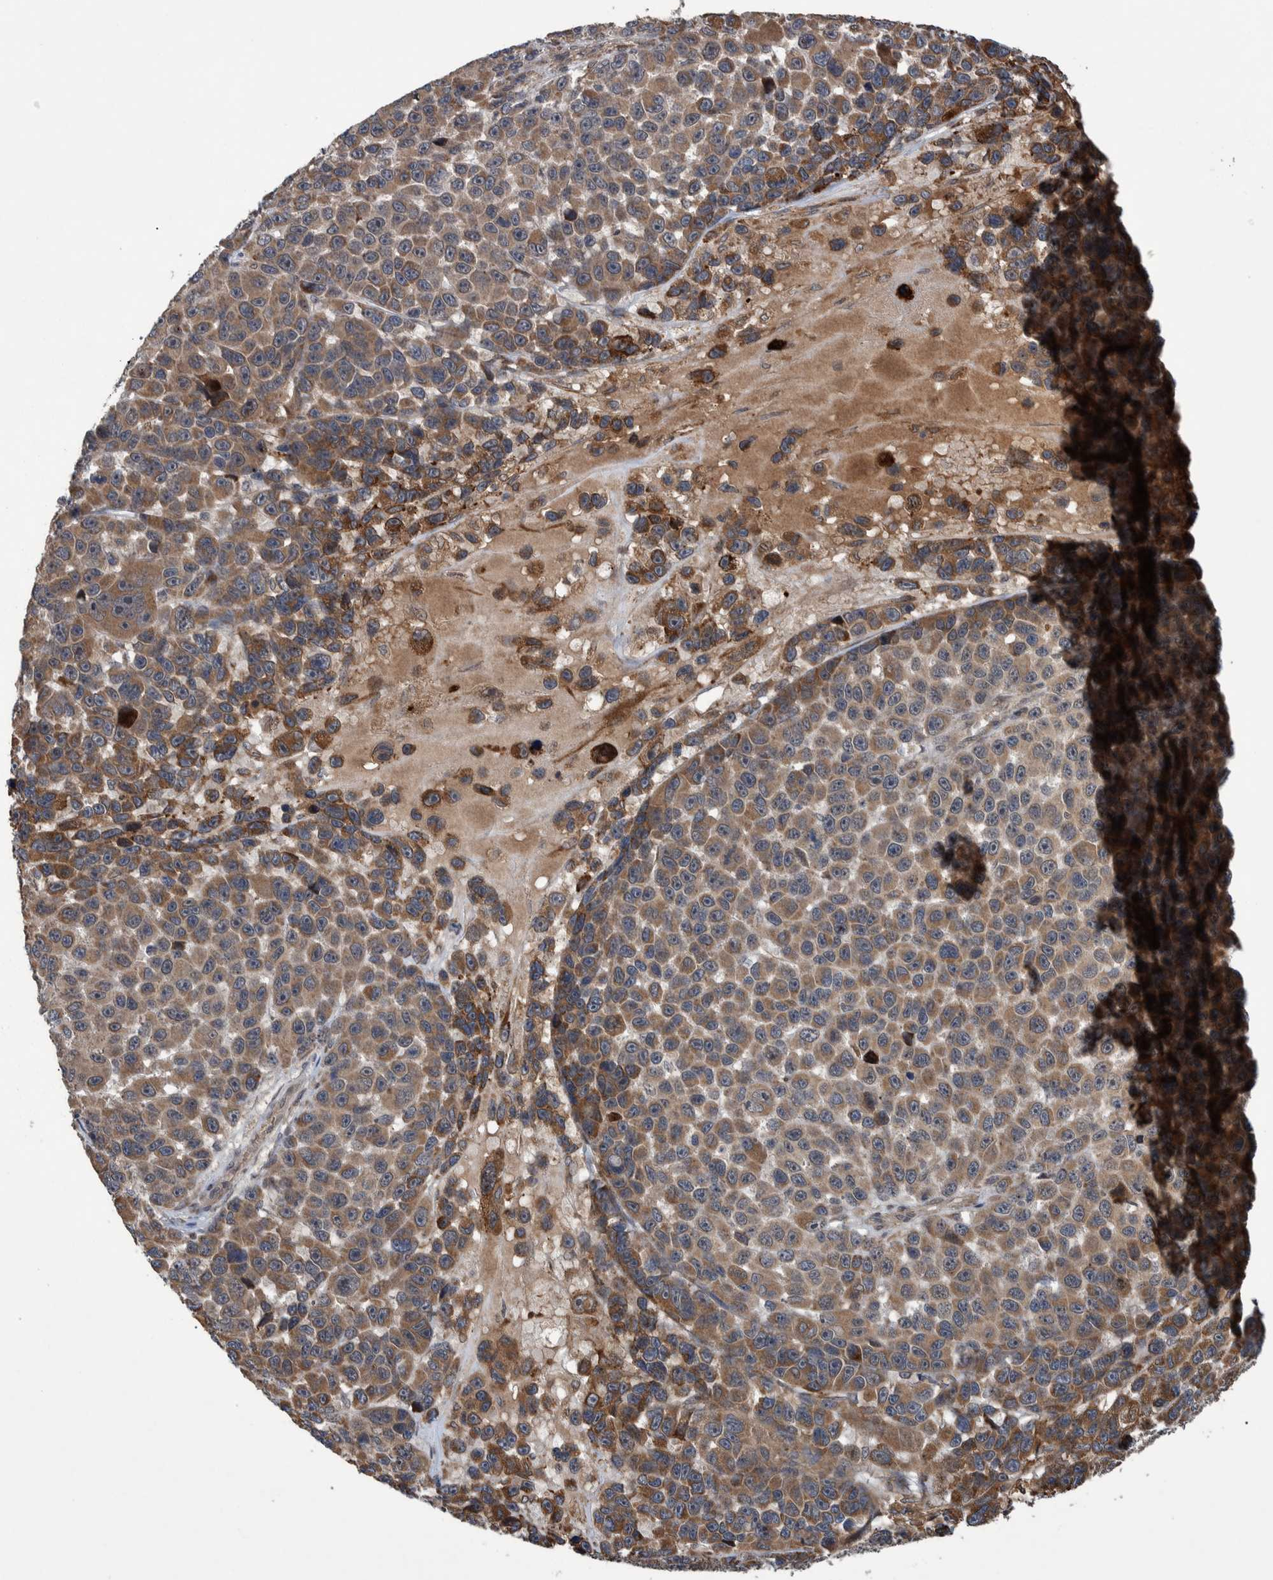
{"staining": {"intensity": "moderate", "quantity": ">75%", "location": "cytoplasmic/membranous"}, "tissue": "melanoma", "cell_type": "Tumor cells", "image_type": "cancer", "snomed": [{"axis": "morphology", "description": "Malignant melanoma, NOS"}, {"axis": "topography", "description": "Skin"}], "caption": "The photomicrograph demonstrates immunohistochemical staining of melanoma. There is moderate cytoplasmic/membranous expression is seen in approximately >75% of tumor cells. The protein is stained brown, and the nuclei are stained in blue (DAB IHC with brightfield microscopy, high magnification).", "gene": "B3GNTL1", "patient": {"sex": "male", "age": 53}}